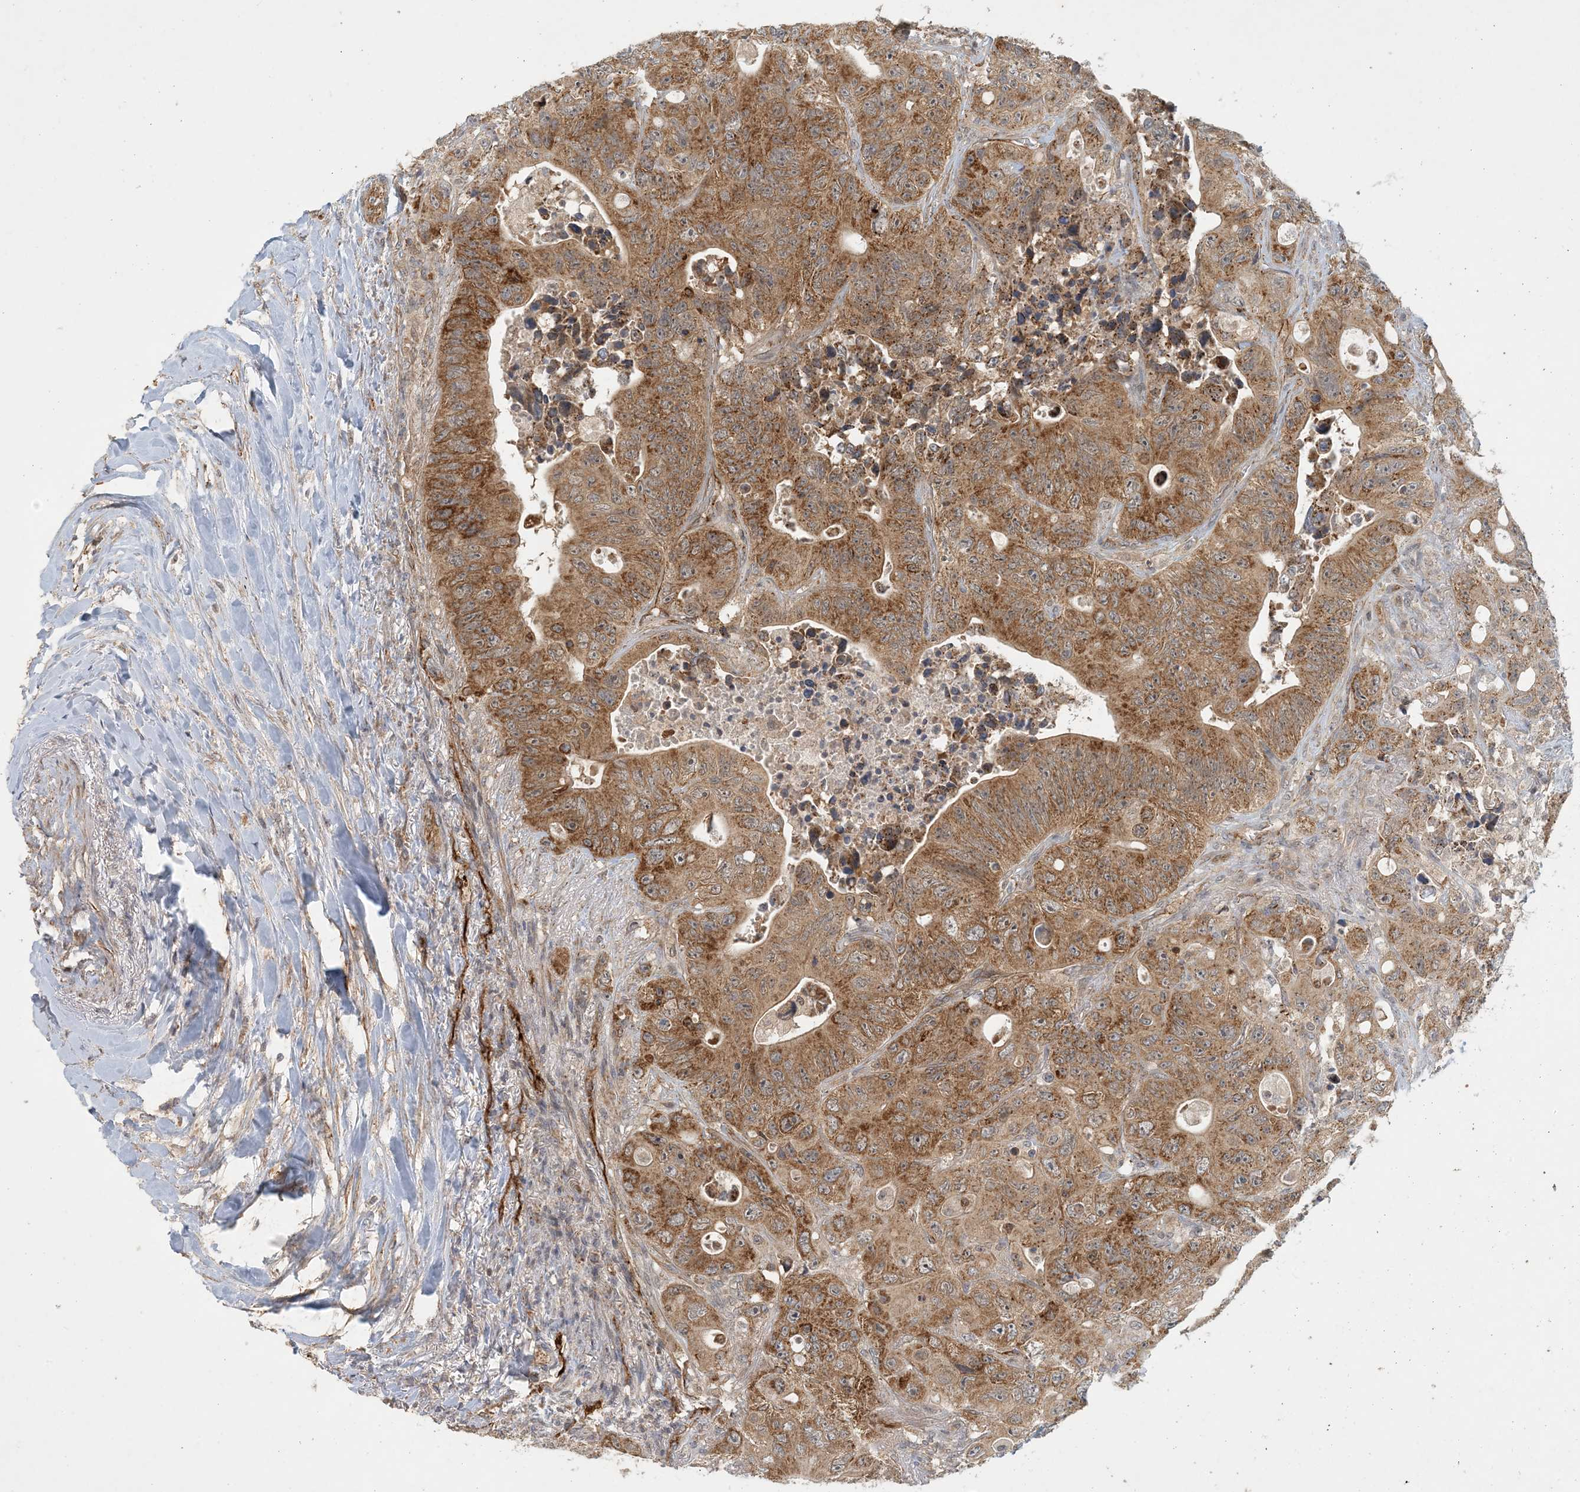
{"staining": {"intensity": "strong", "quantity": ">75%", "location": "cytoplasmic/membranous"}, "tissue": "colorectal cancer", "cell_type": "Tumor cells", "image_type": "cancer", "snomed": [{"axis": "morphology", "description": "Adenocarcinoma, NOS"}, {"axis": "topography", "description": "Colon"}], "caption": "The micrograph exhibits staining of adenocarcinoma (colorectal), revealing strong cytoplasmic/membranous protein expression (brown color) within tumor cells.", "gene": "ZBTB3", "patient": {"sex": "female", "age": 46}}